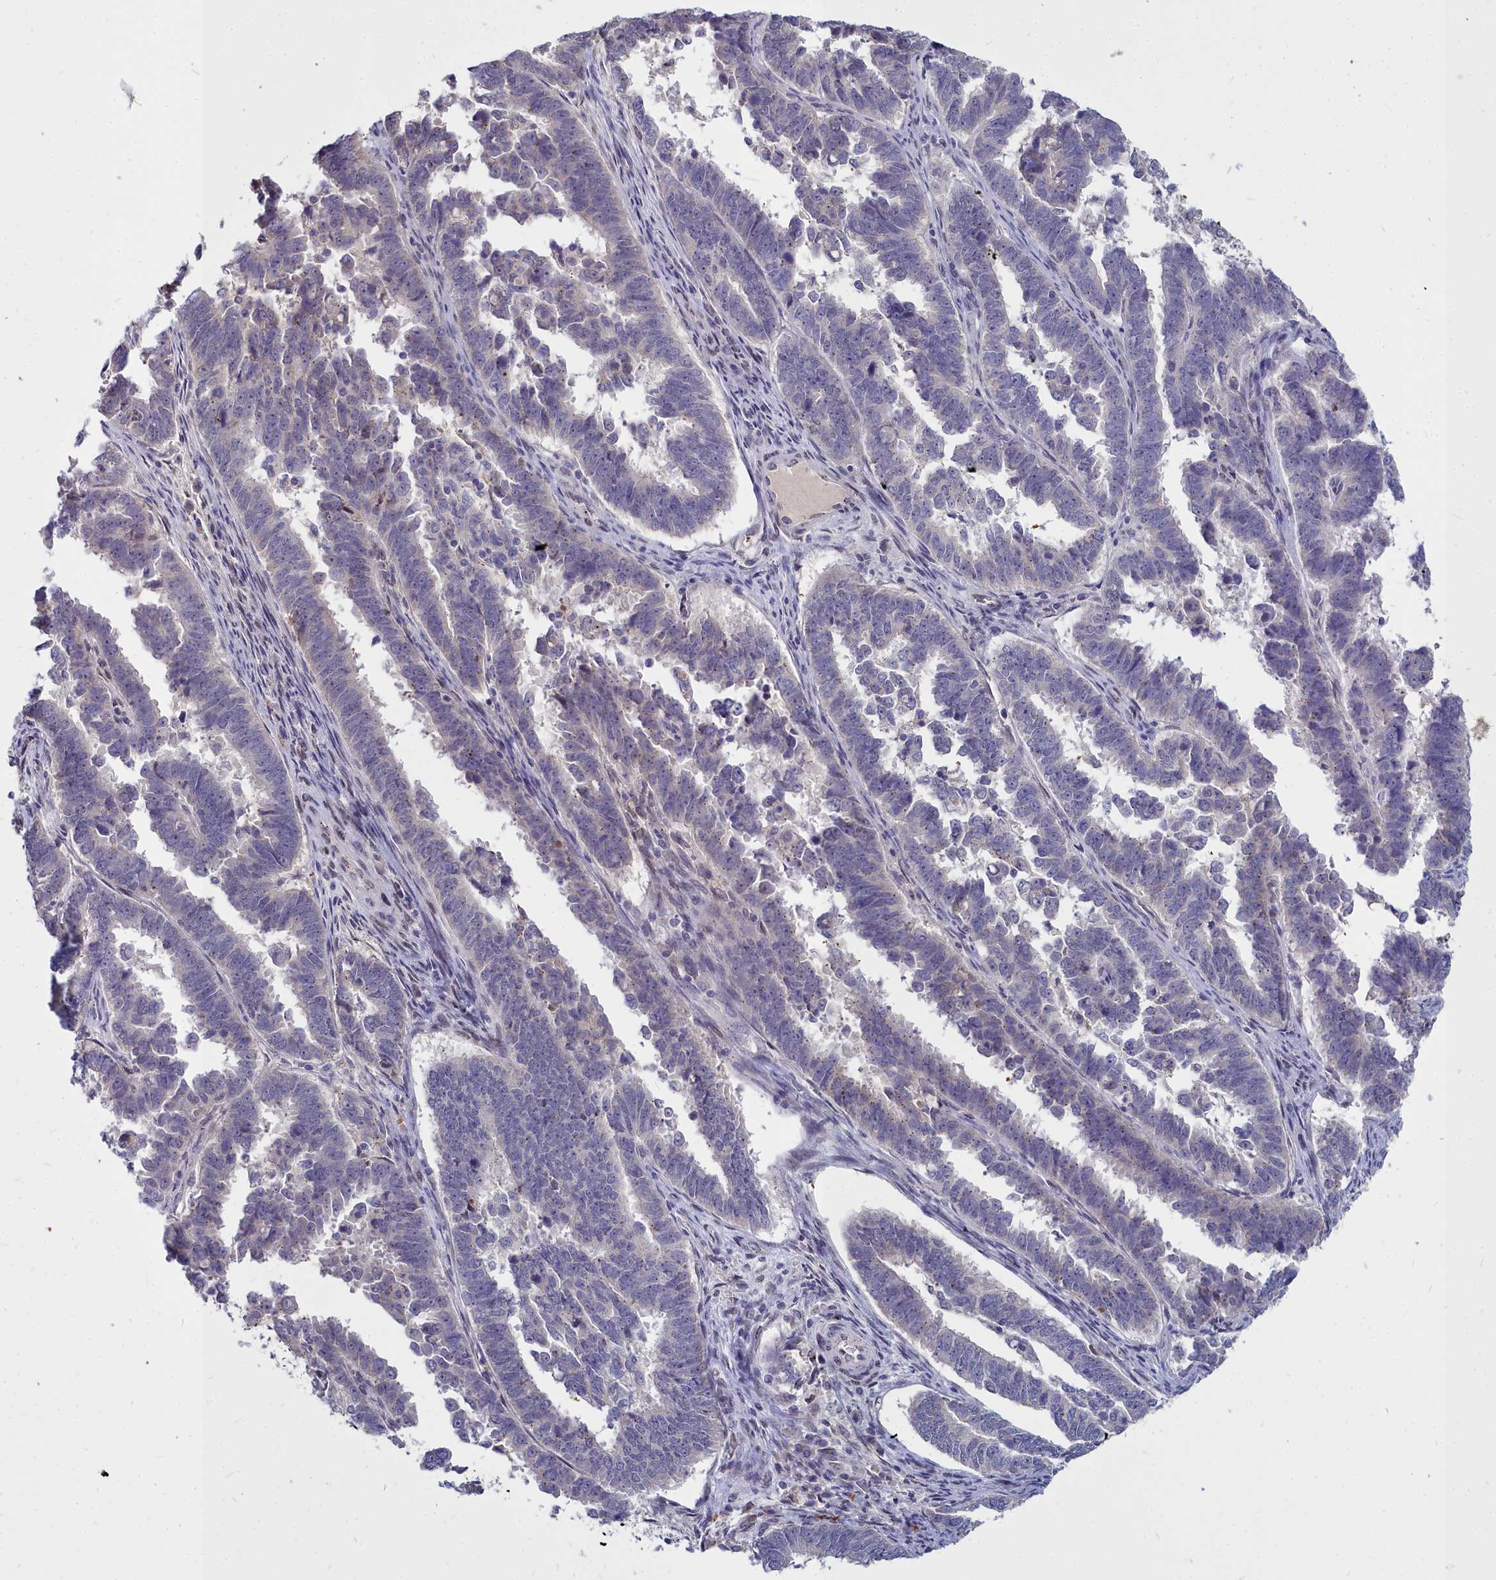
{"staining": {"intensity": "negative", "quantity": "none", "location": "none"}, "tissue": "endometrial cancer", "cell_type": "Tumor cells", "image_type": "cancer", "snomed": [{"axis": "morphology", "description": "Adenocarcinoma, NOS"}, {"axis": "topography", "description": "Endometrium"}], "caption": "The micrograph displays no staining of tumor cells in endometrial cancer (adenocarcinoma). (Stains: DAB (3,3'-diaminobenzidine) immunohistochemistry (IHC) with hematoxylin counter stain, Microscopy: brightfield microscopy at high magnification).", "gene": "NOXA1", "patient": {"sex": "female", "age": 75}}